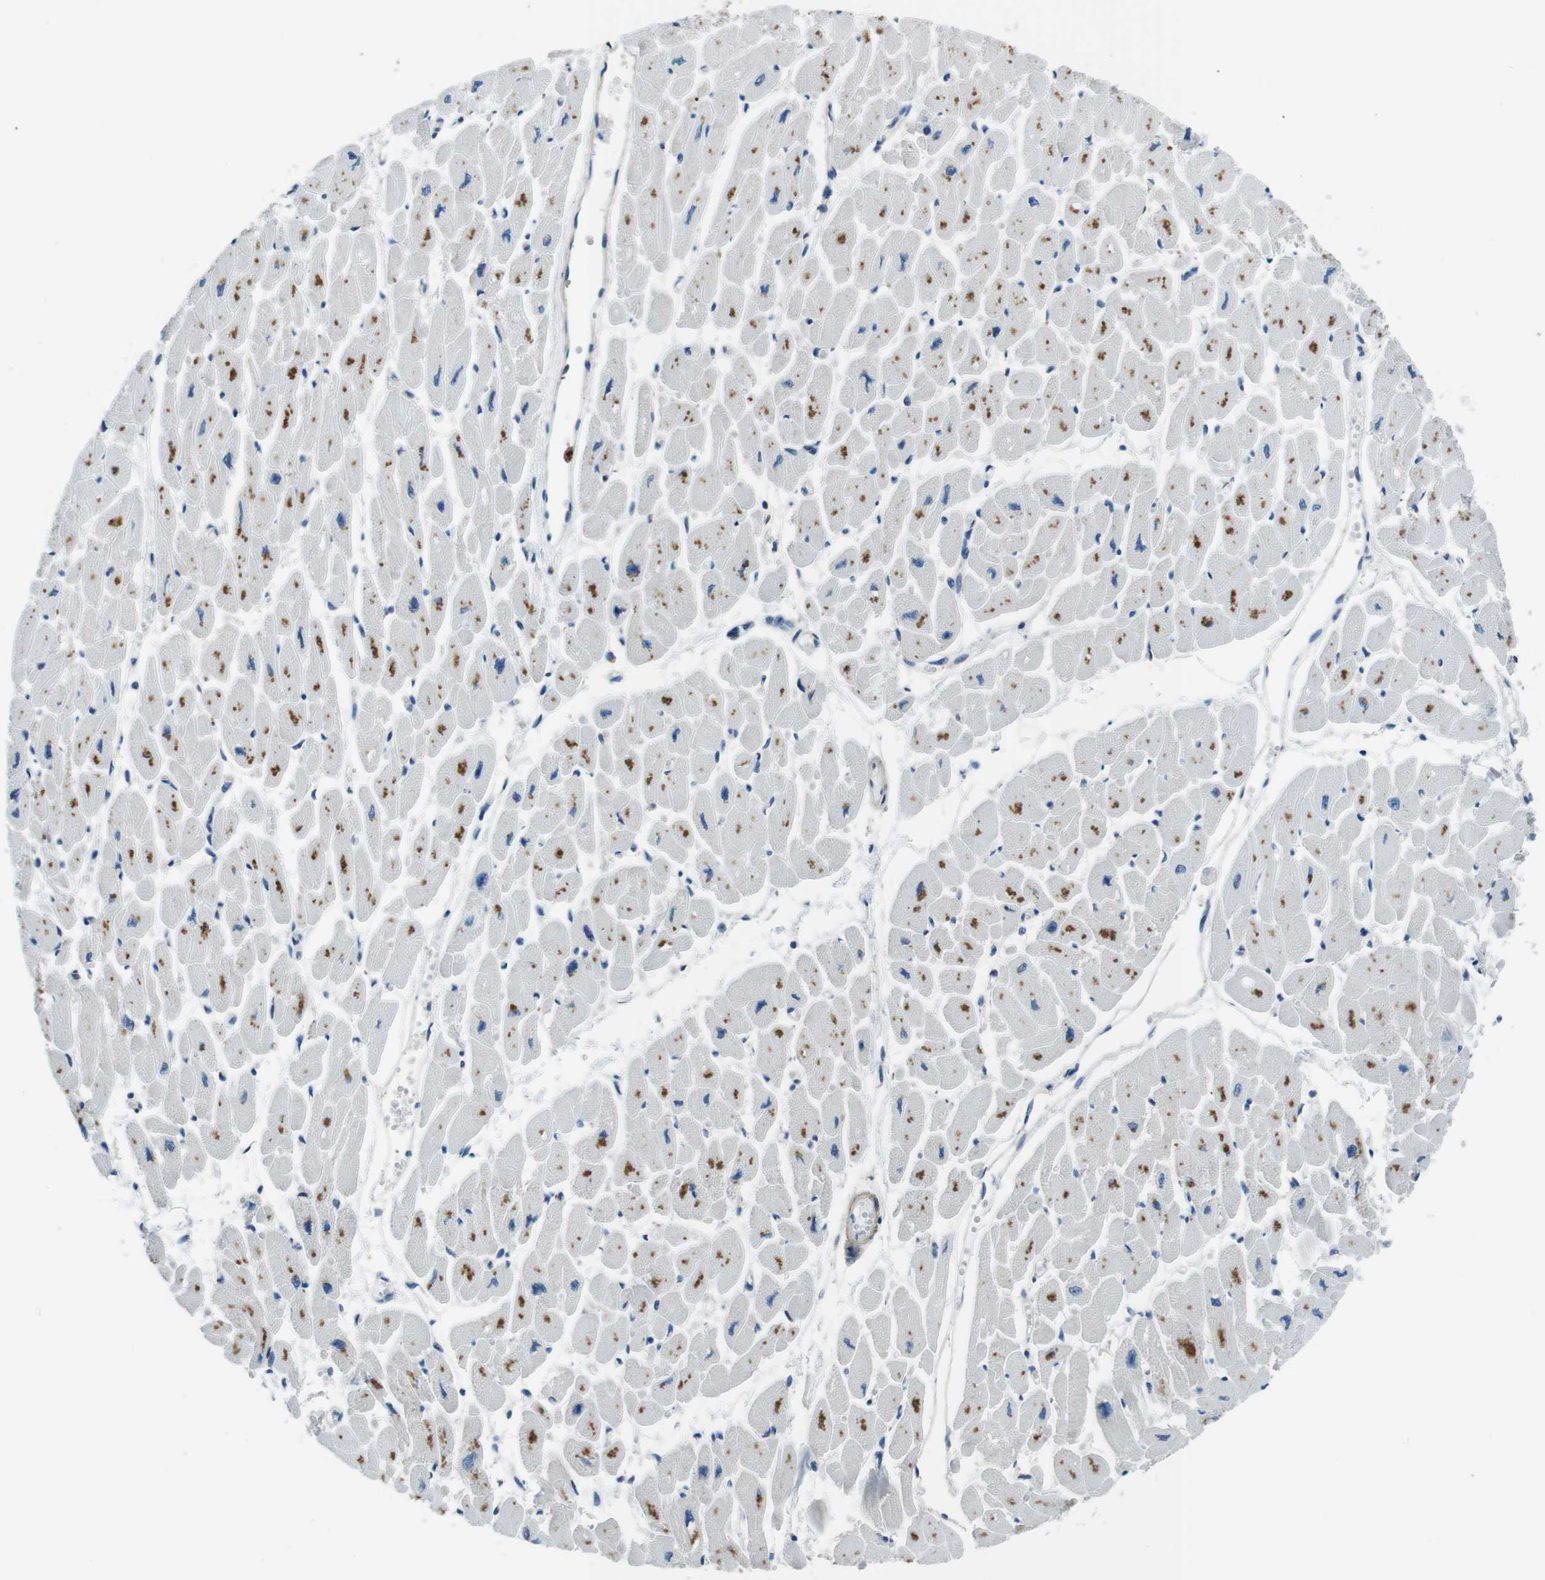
{"staining": {"intensity": "moderate", "quantity": "25%-75%", "location": "cytoplasmic/membranous"}, "tissue": "heart muscle", "cell_type": "Cardiomyocytes", "image_type": "normal", "snomed": [{"axis": "morphology", "description": "Normal tissue, NOS"}, {"axis": "topography", "description": "Heart"}], "caption": "A brown stain shows moderate cytoplasmic/membranous expression of a protein in cardiomyocytes of benign human heart muscle.", "gene": "LRRC49", "patient": {"sex": "female", "age": 54}}